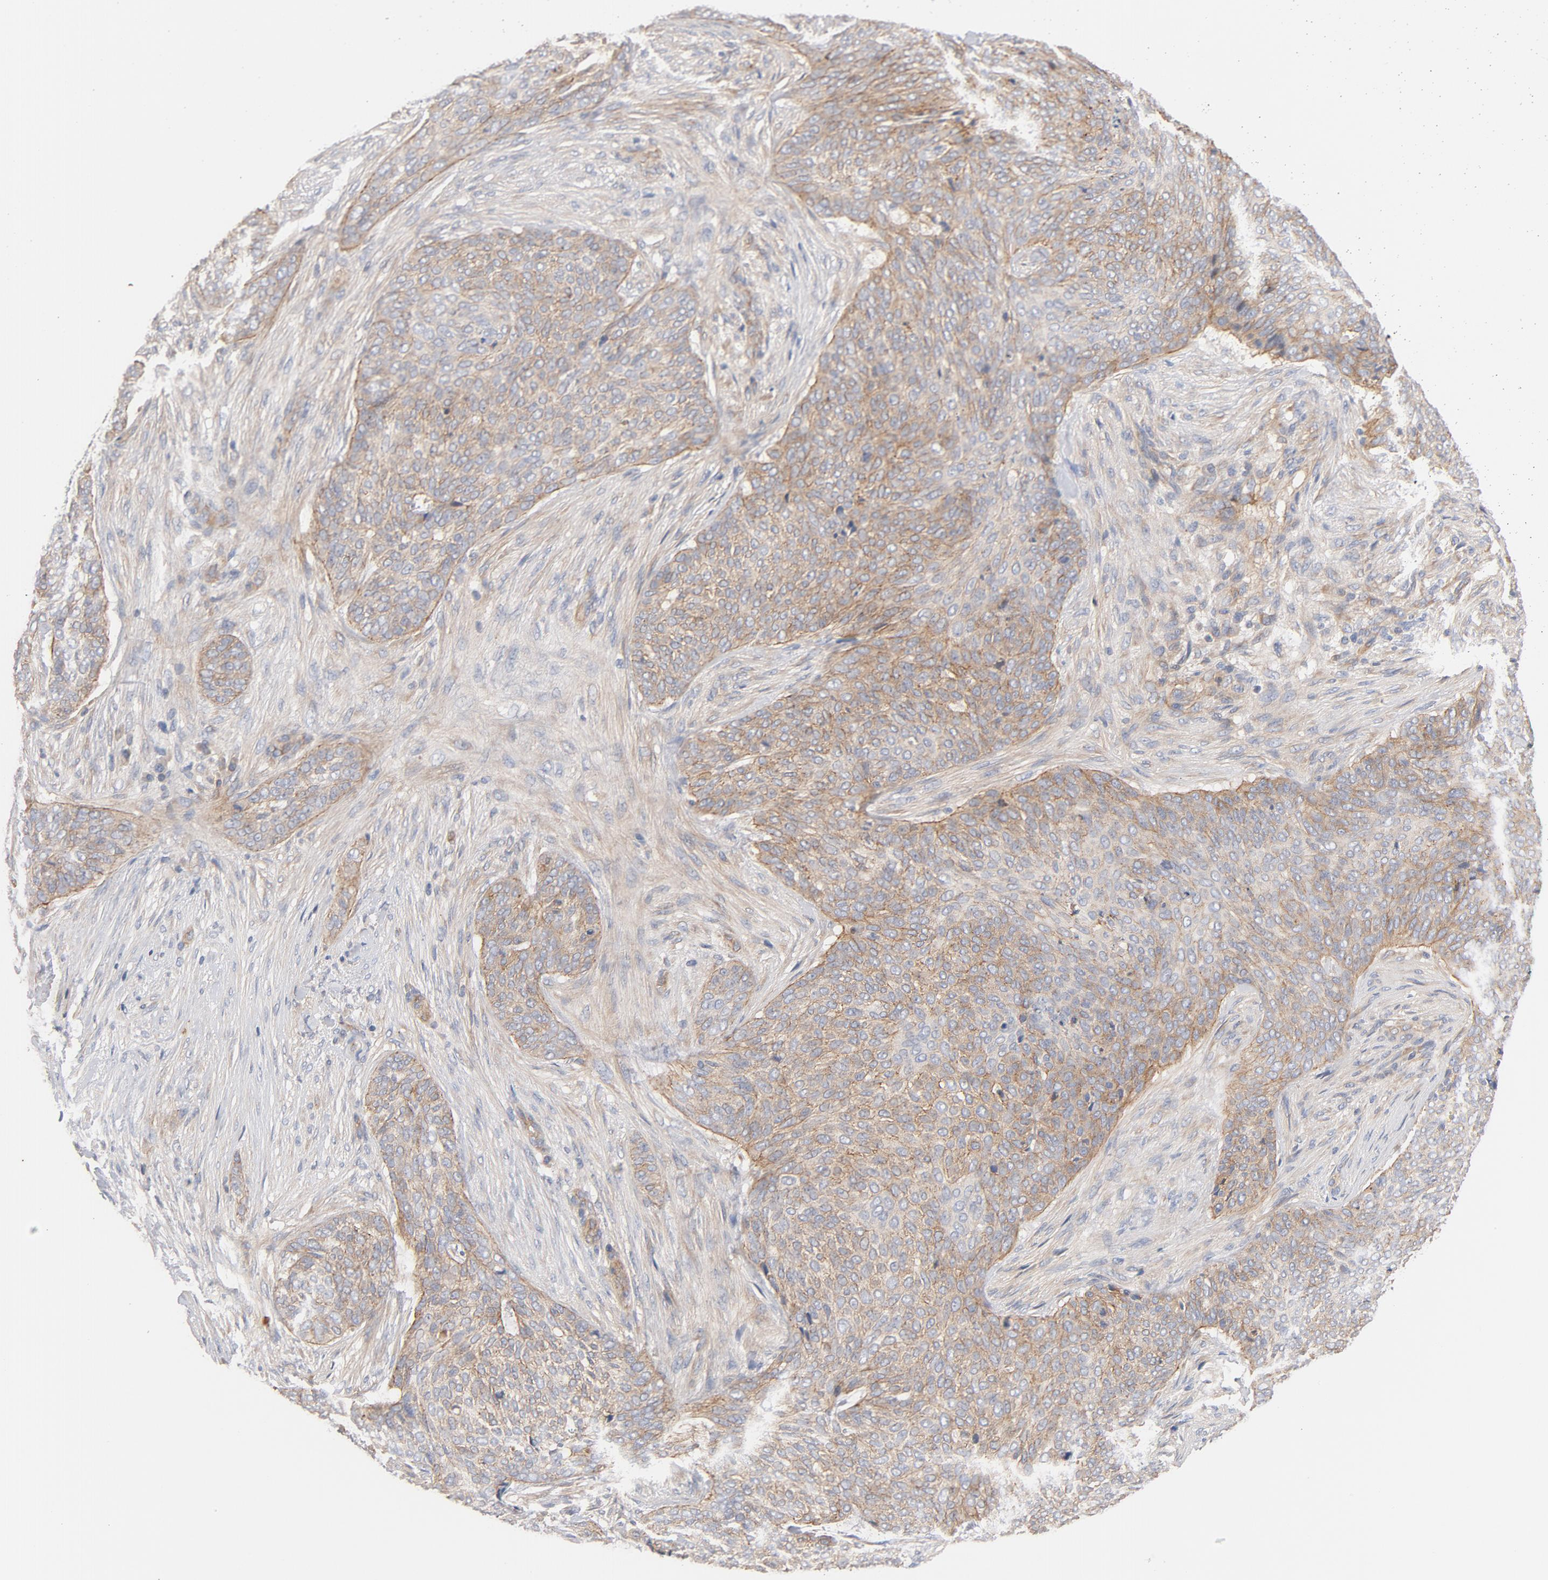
{"staining": {"intensity": "moderate", "quantity": "25%-75%", "location": "cytoplasmic/membranous"}, "tissue": "skin cancer", "cell_type": "Tumor cells", "image_type": "cancer", "snomed": [{"axis": "morphology", "description": "Basal cell carcinoma"}, {"axis": "topography", "description": "Skin"}], "caption": "There is medium levels of moderate cytoplasmic/membranous staining in tumor cells of skin cancer (basal cell carcinoma), as demonstrated by immunohistochemical staining (brown color).", "gene": "STRN3", "patient": {"sex": "male", "age": 91}}